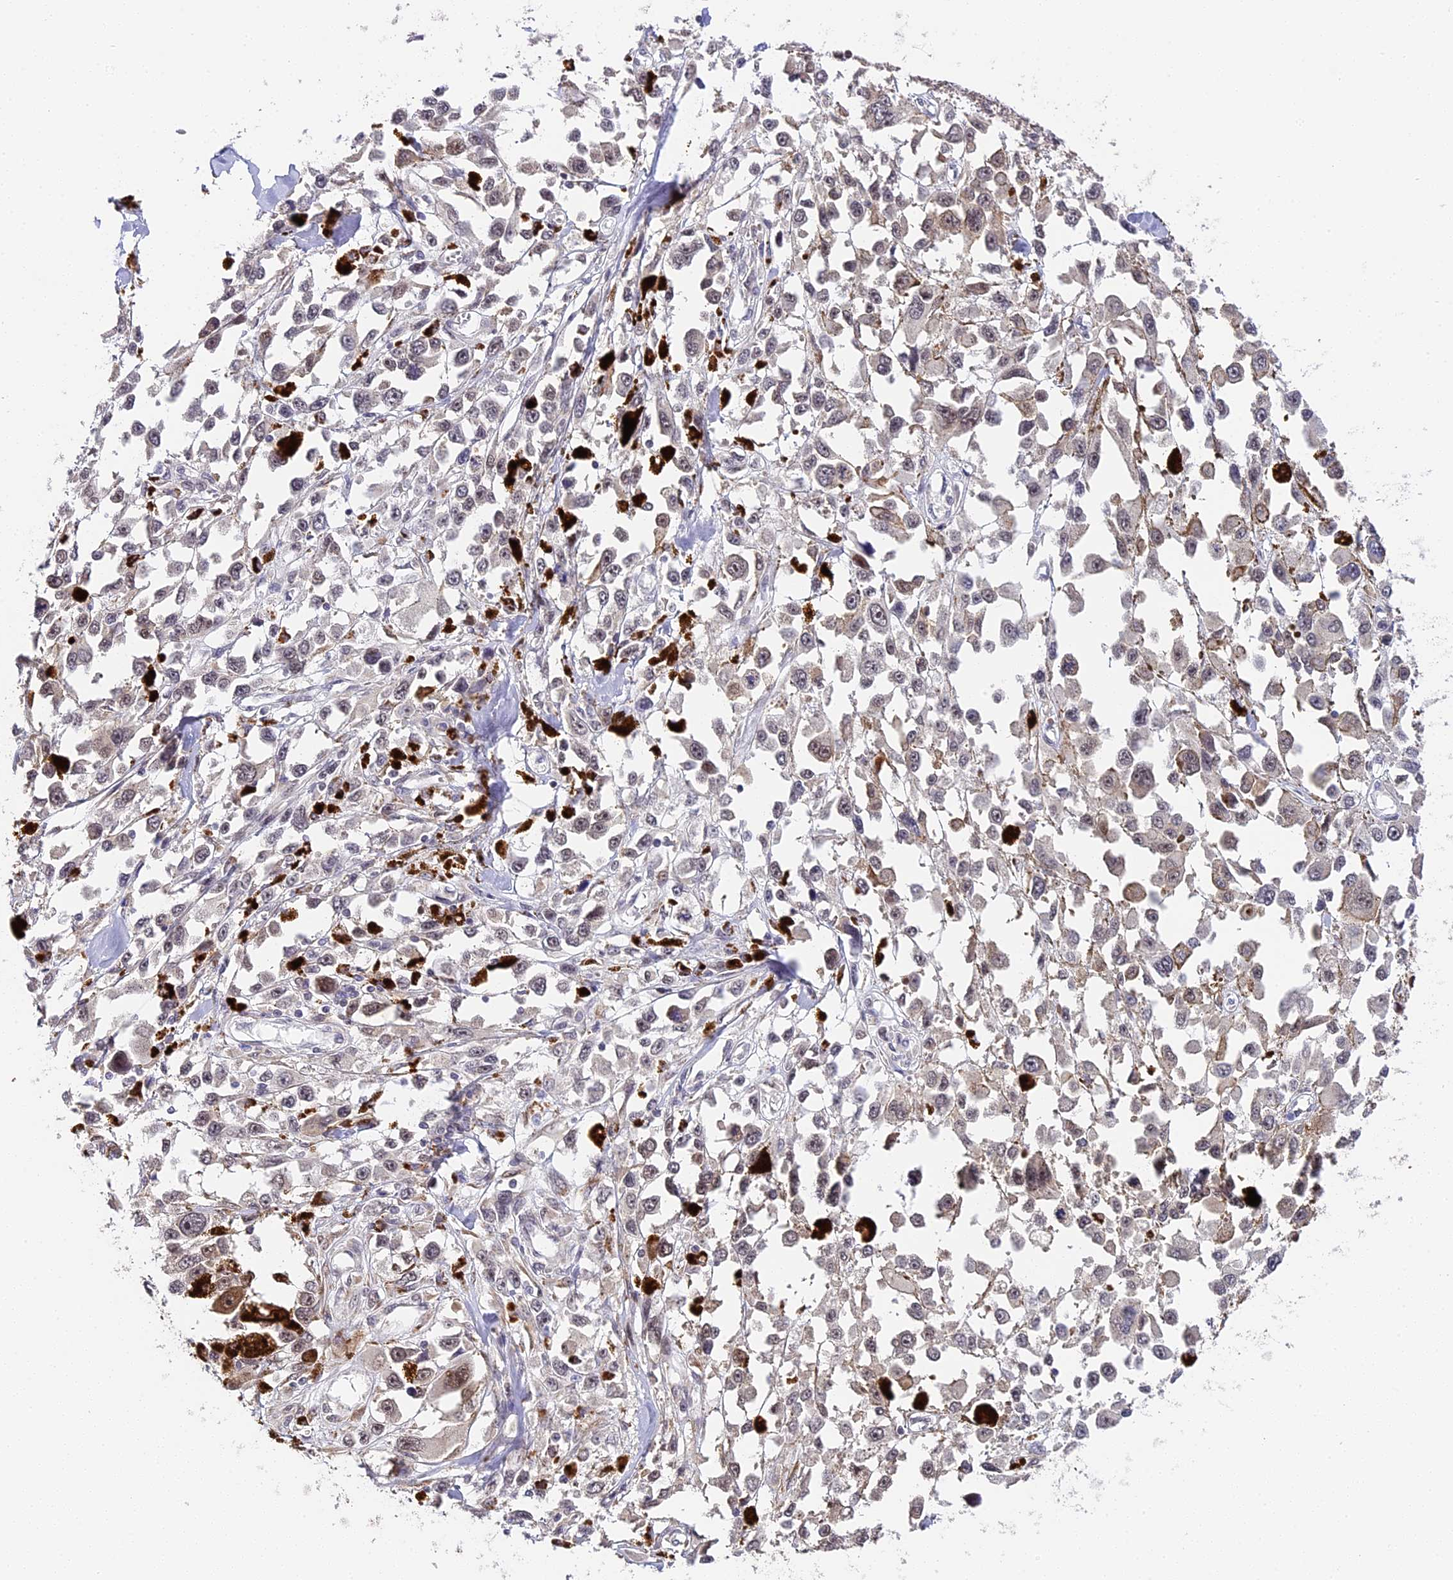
{"staining": {"intensity": "negative", "quantity": "none", "location": "none"}, "tissue": "melanoma", "cell_type": "Tumor cells", "image_type": "cancer", "snomed": [{"axis": "morphology", "description": "Malignant melanoma, Metastatic site"}, {"axis": "topography", "description": "Lymph node"}], "caption": "Tumor cells show no significant protein staining in malignant melanoma (metastatic site). (Brightfield microscopy of DAB (3,3'-diaminobenzidine) IHC at high magnification).", "gene": "IMPACT", "patient": {"sex": "male", "age": 59}}